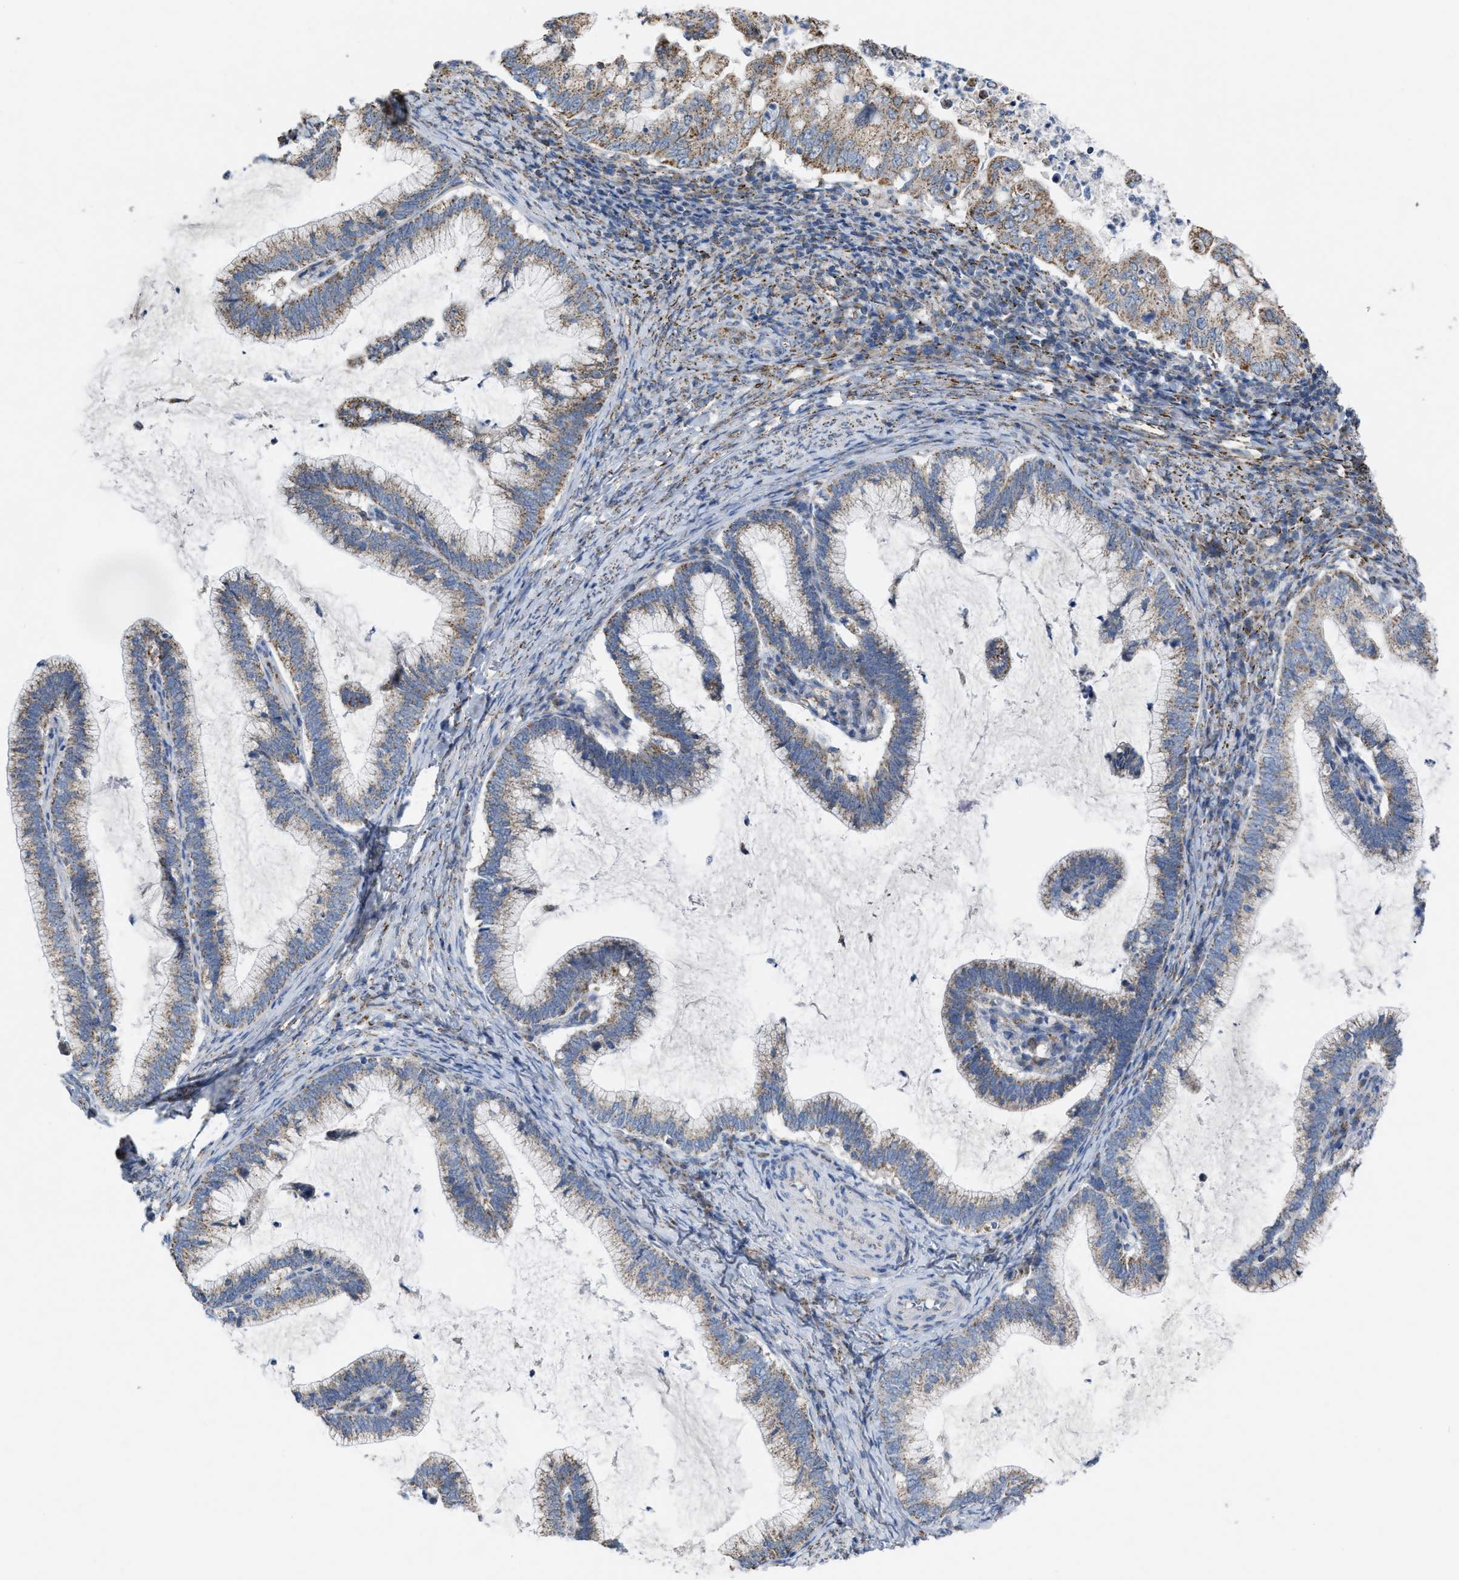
{"staining": {"intensity": "weak", "quantity": ">75%", "location": "cytoplasmic/membranous"}, "tissue": "cervical cancer", "cell_type": "Tumor cells", "image_type": "cancer", "snomed": [{"axis": "morphology", "description": "Adenocarcinoma, NOS"}, {"axis": "topography", "description": "Cervix"}], "caption": "Protein expression analysis of cervical cancer exhibits weak cytoplasmic/membranous expression in approximately >75% of tumor cells.", "gene": "BCL10", "patient": {"sex": "female", "age": 36}}